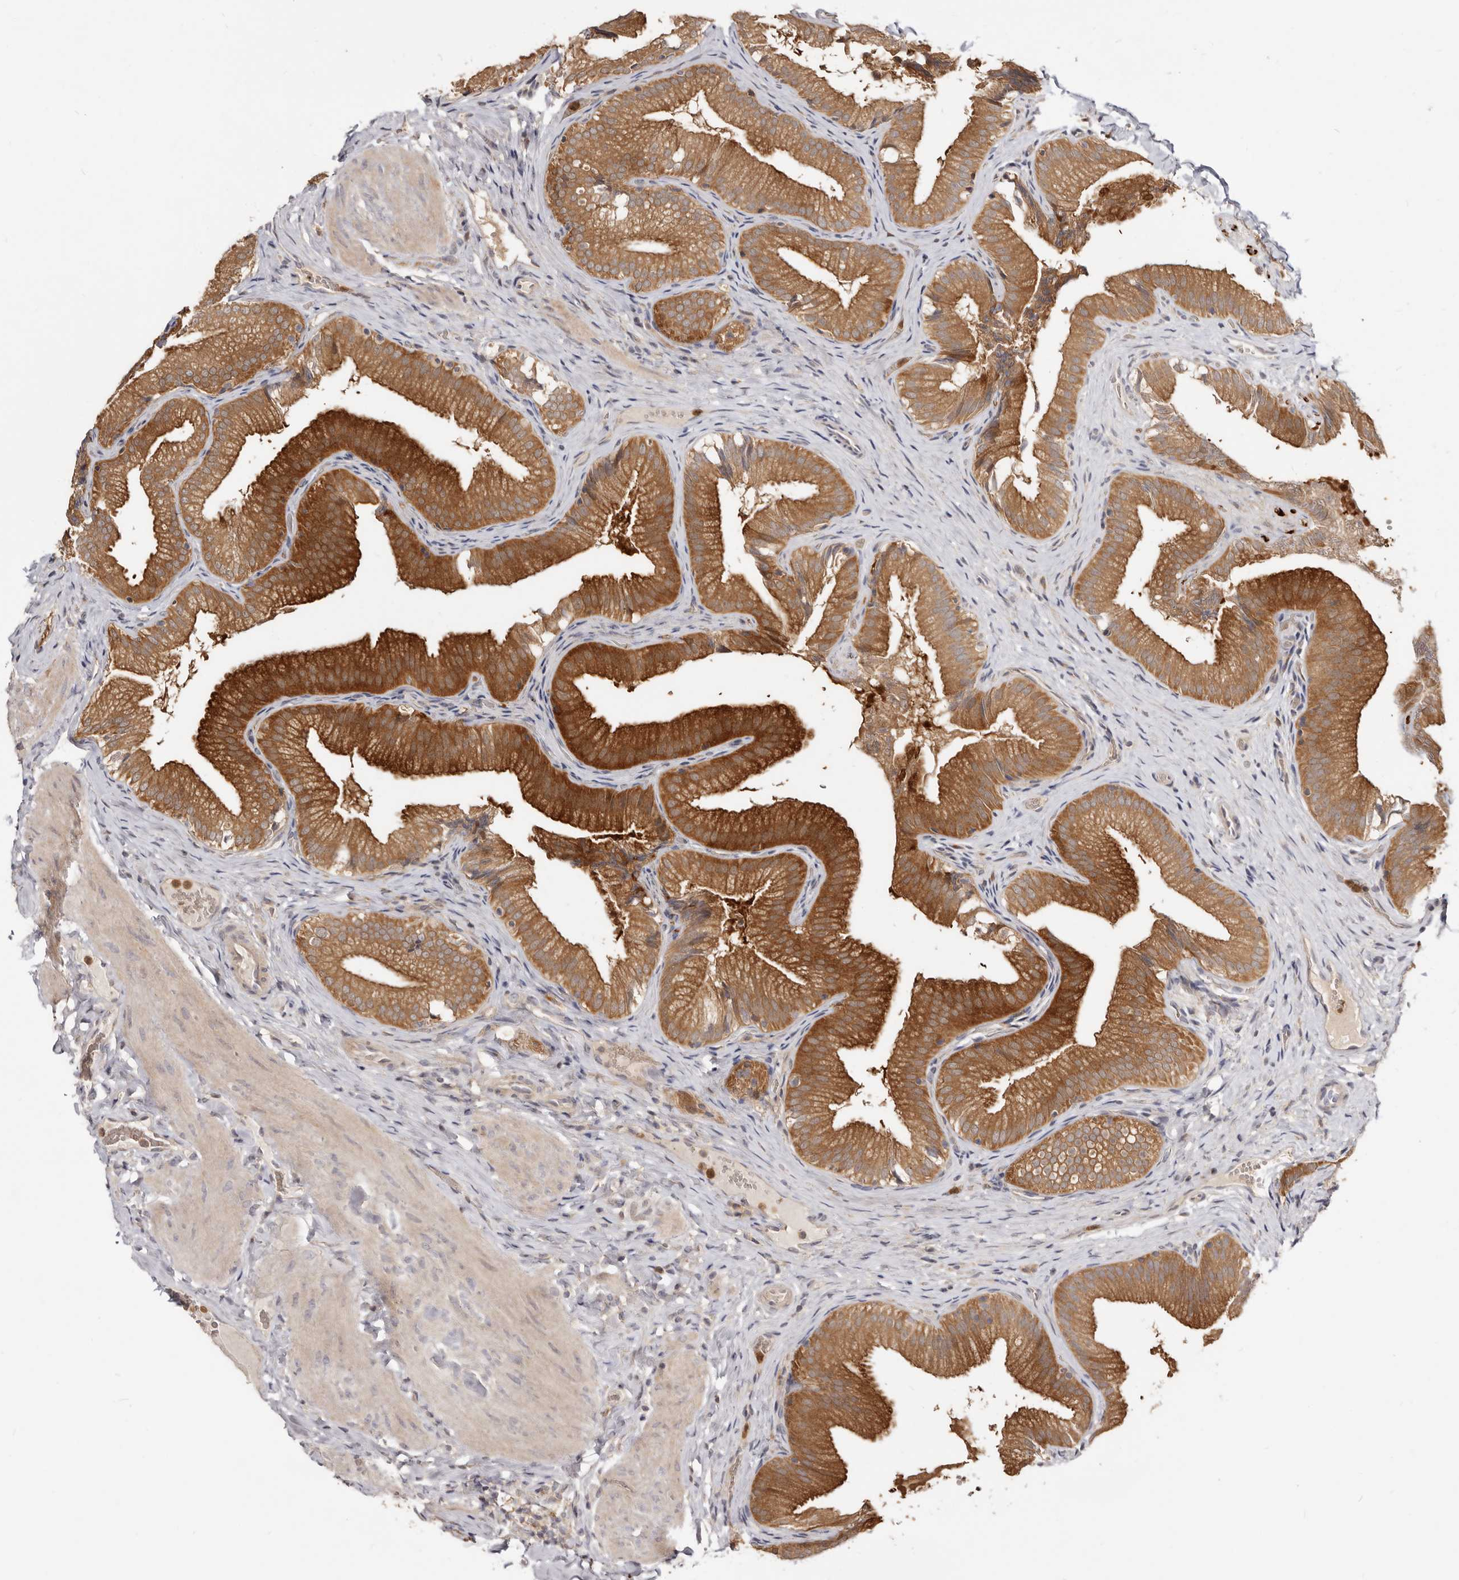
{"staining": {"intensity": "strong", "quantity": ">75%", "location": "cytoplasmic/membranous"}, "tissue": "gallbladder", "cell_type": "Glandular cells", "image_type": "normal", "snomed": [{"axis": "morphology", "description": "Normal tissue, NOS"}, {"axis": "topography", "description": "Gallbladder"}], "caption": "Immunohistochemistry of unremarkable human gallbladder demonstrates high levels of strong cytoplasmic/membranous expression in about >75% of glandular cells.", "gene": "TC2N", "patient": {"sex": "female", "age": 30}}